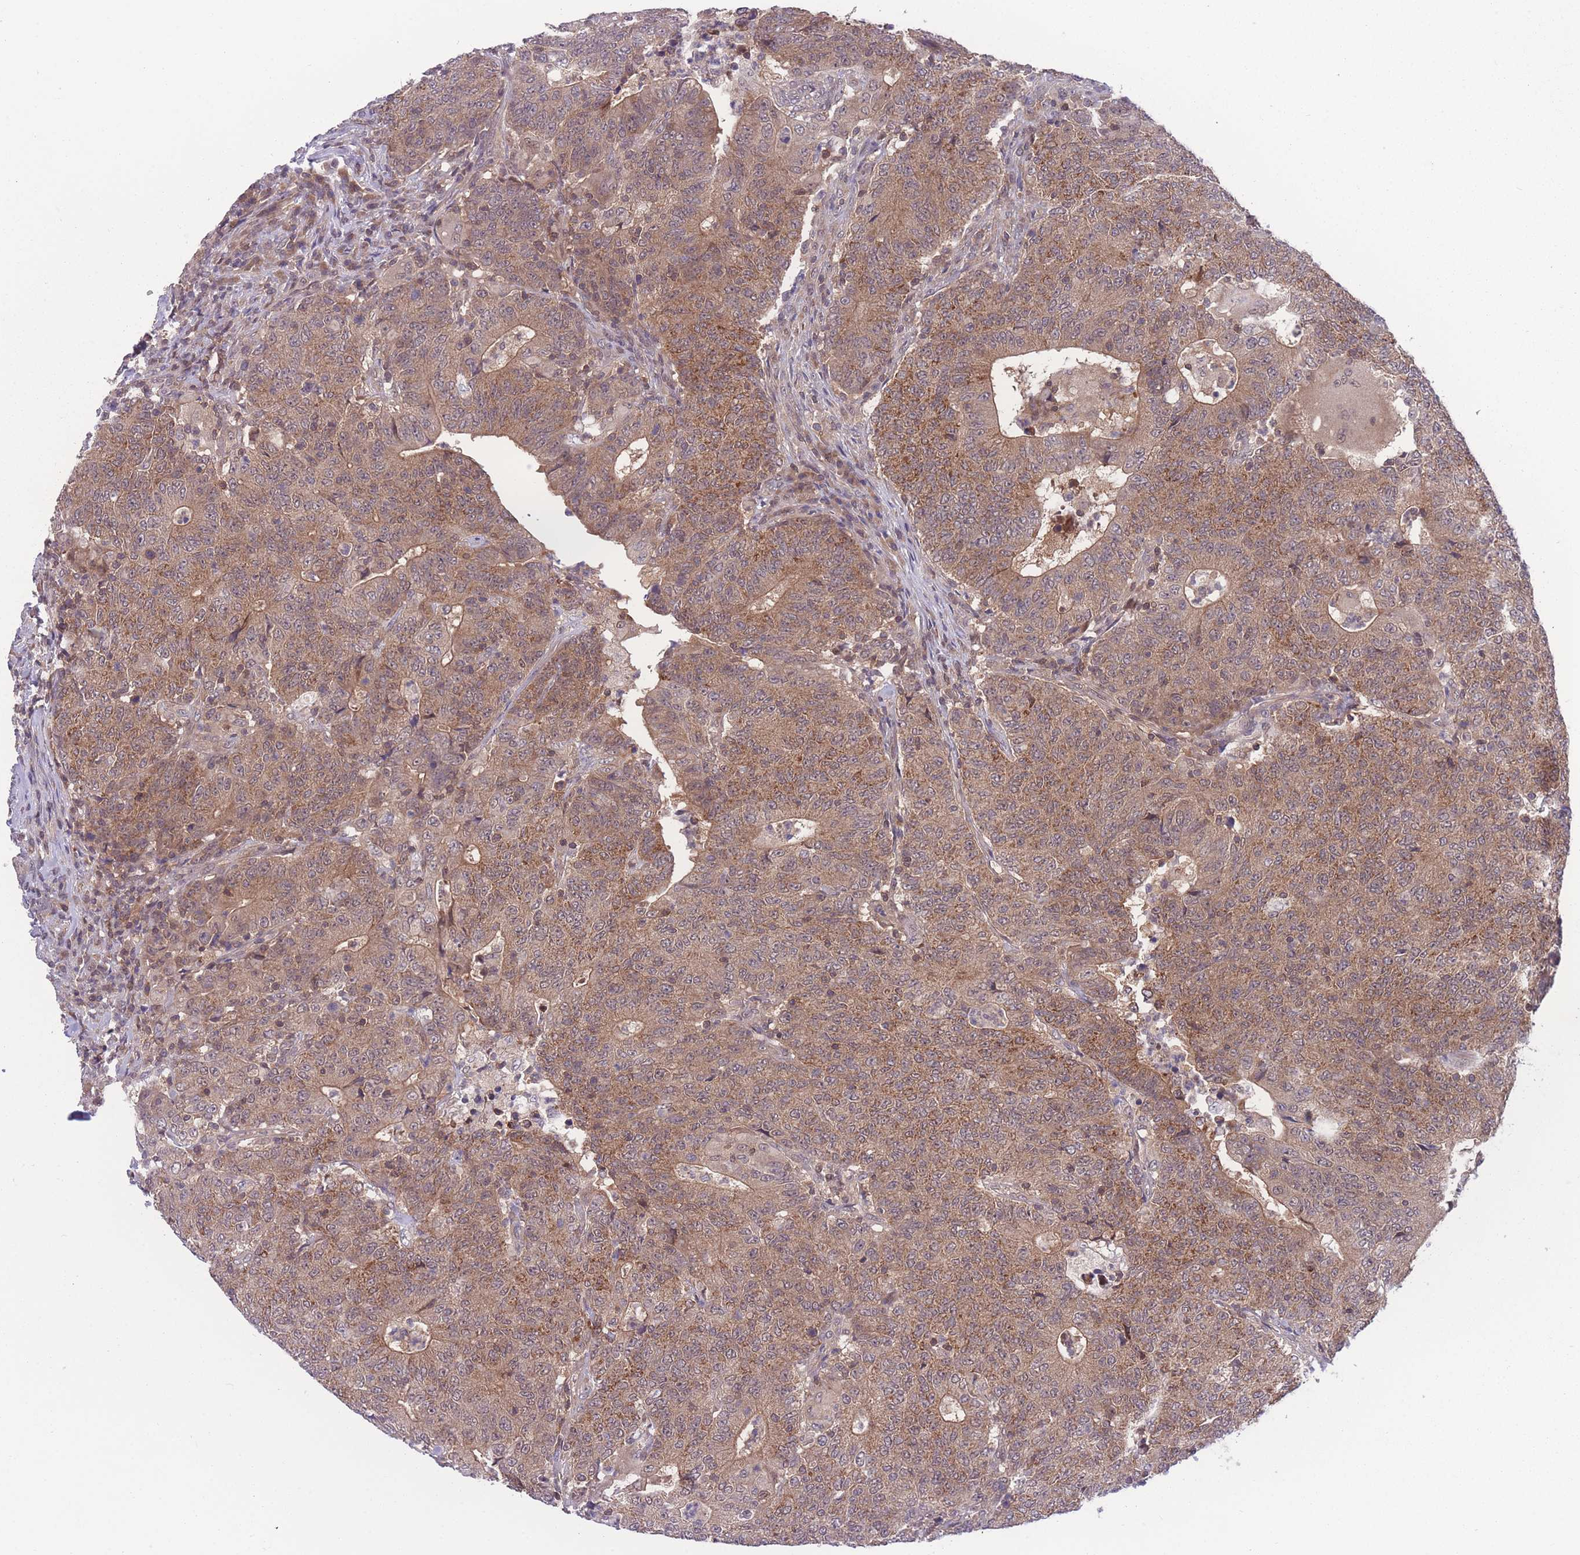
{"staining": {"intensity": "moderate", "quantity": ">75%", "location": "cytoplasmic/membranous"}, "tissue": "colorectal cancer", "cell_type": "Tumor cells", "image_type": "cancer", "snomed": [{"axis": "morphology", "description": "Adenocarcinoma, NOS"}, {"axis": "topography", "description": "Colon"}], "caption": "The immunohistochemical stain shows moderate cytoplasmic/membranous staining in tumor cells of colorectal adenocarcinoma tissue. The staining was performed using DAB, with brown indicating positive protein expression. Nuclei are stained blue with hematoxylin.", "gene": "UBE2N", "patient": {"sex": "female", "age": 75}}